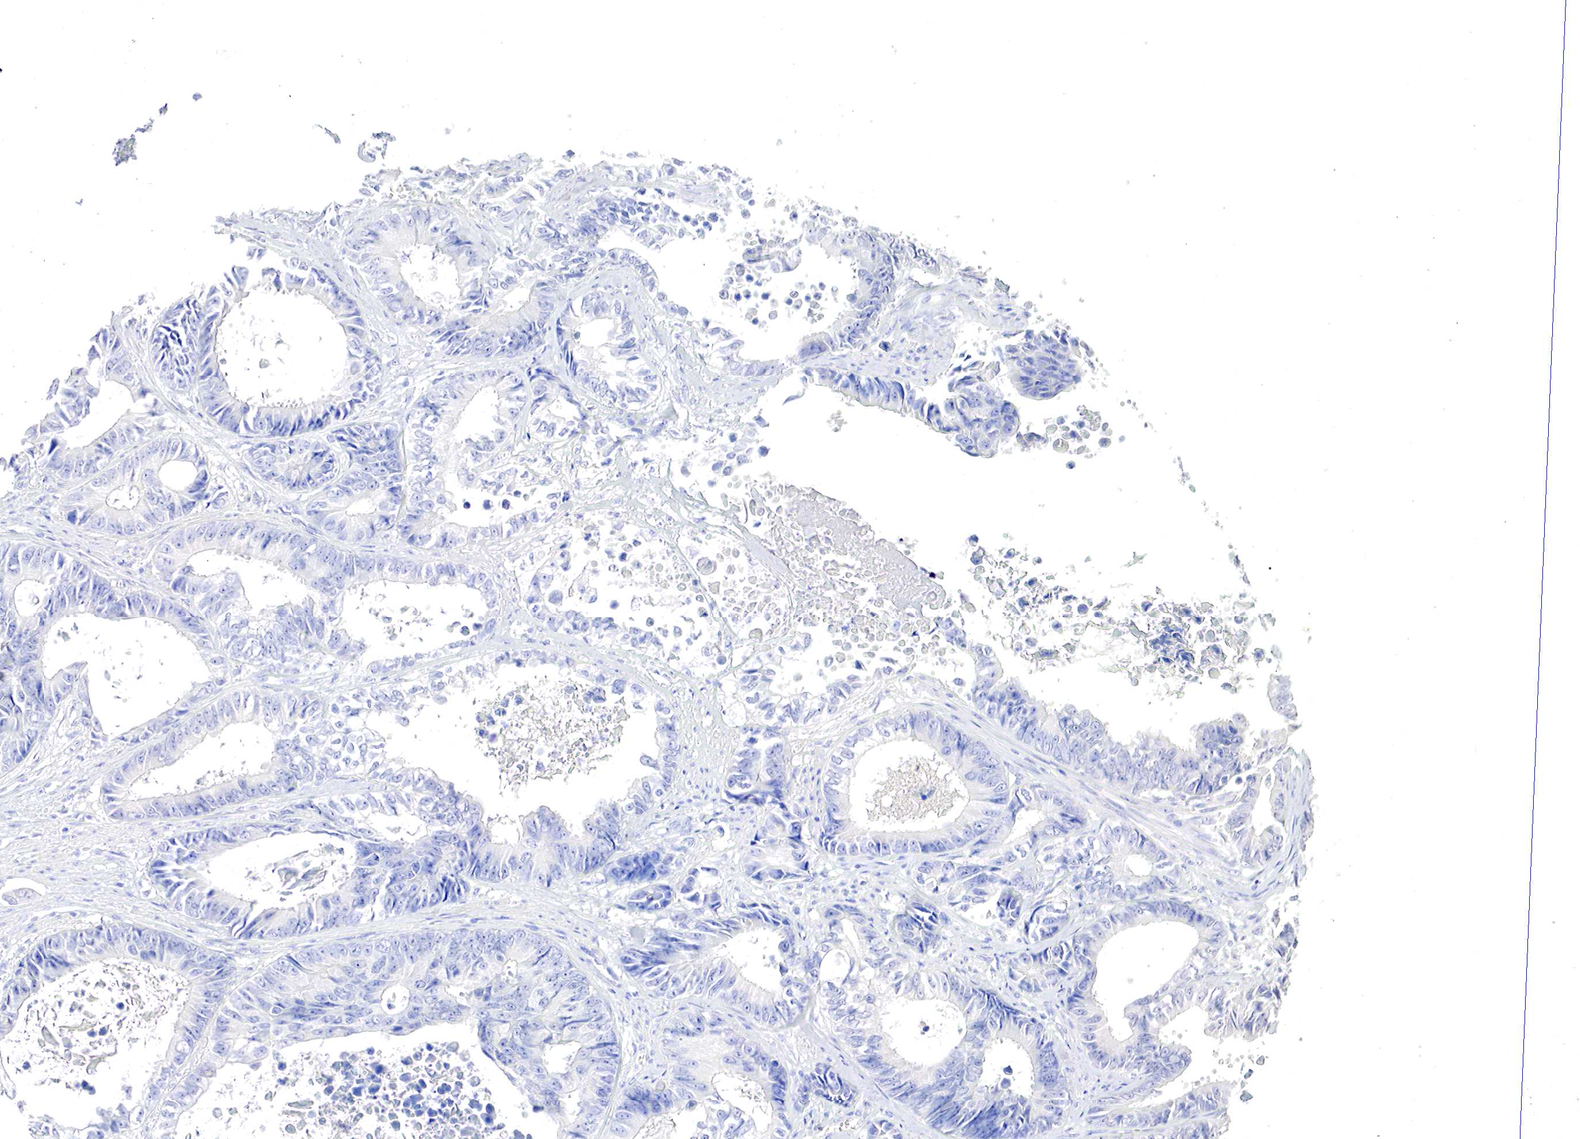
{"staining": {"intensity": "negative", "quantity": "none", "location": "none"}, "tissue": "colorectal cancer", "cell_type": "Tumor cells", "image_type": "cancer", "snomed": [{"axis": "morphology", "description": "Adenocarcinoma, NOS"}, {"axis": "topography", "description": "Rectum"}], "caption": "This is an immunohistochemistry (IHC) image of human adenocarcinoma (colorectal). There is no positivity in tumor cells.", "gene": "OTC", "patient": {"sex": "female", "age": 98}}